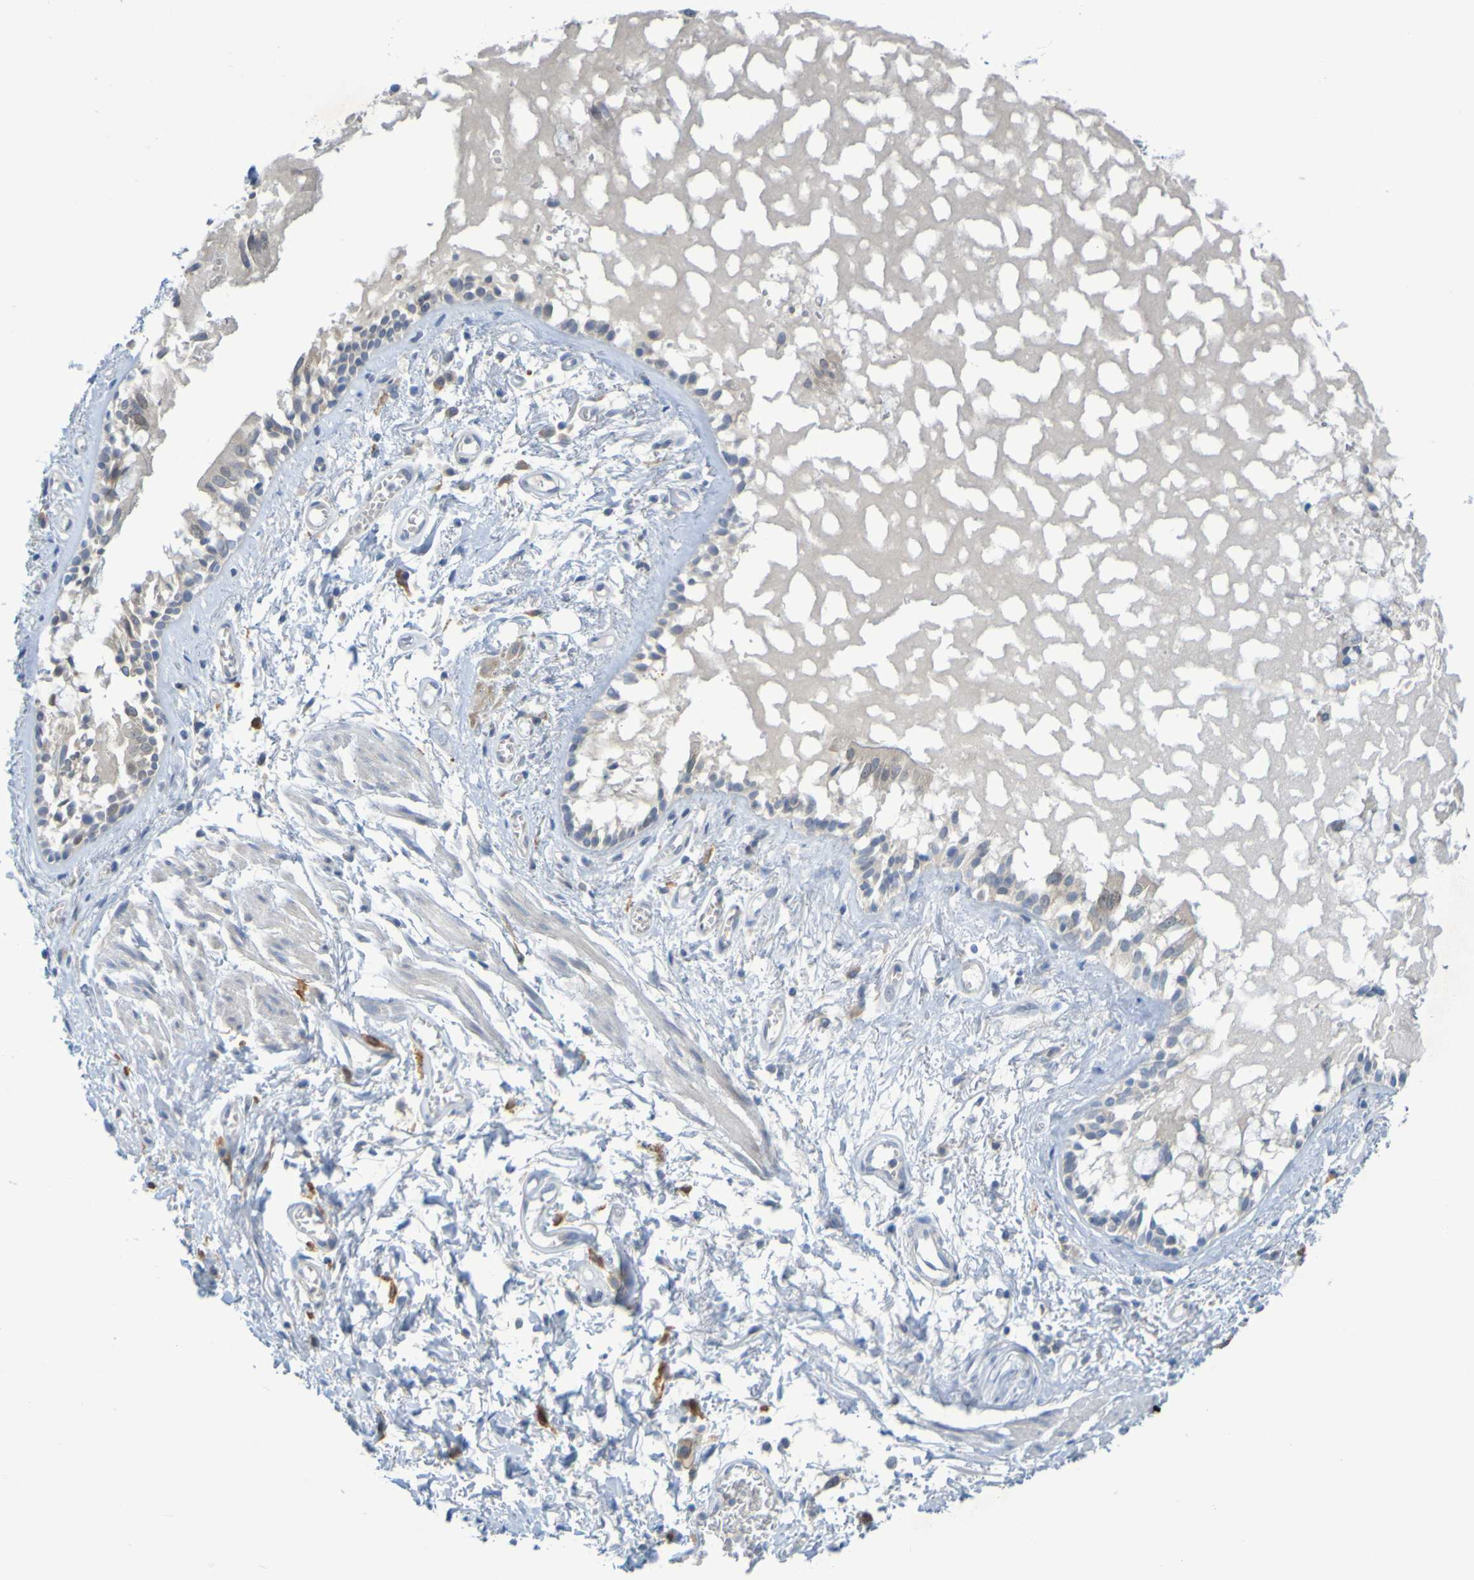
{"staining": {"intensity": "weak", "quantity": ">75%", "location": "cytoplasmic/membranous"}, "tissue": "bronchus", "cell_type": "Respiratory epithelial cells", "image_type": "normal", "snomed": [{"axis": "morphology", "description": "Normal tissue, NOS"}, {"axis": "morphology", "description": "Inflammation, NOS"}, {"axis": "topography", "description": "Cartilage tissue"}, {"axis": "topography", "description": "Lung"}], "caption": "DAB (3,3'-diaminobenzidine) immunohistochemical staining of normal human bronchus reveals weak cytoplasmic/membranous protein staining in approximately >75% of respiratory epithelial cells. (Brightfield microscopy of DAB IHC at high magnification).", "gene": "LILRB5", "patient": {"sex": "male", "age": 71}}